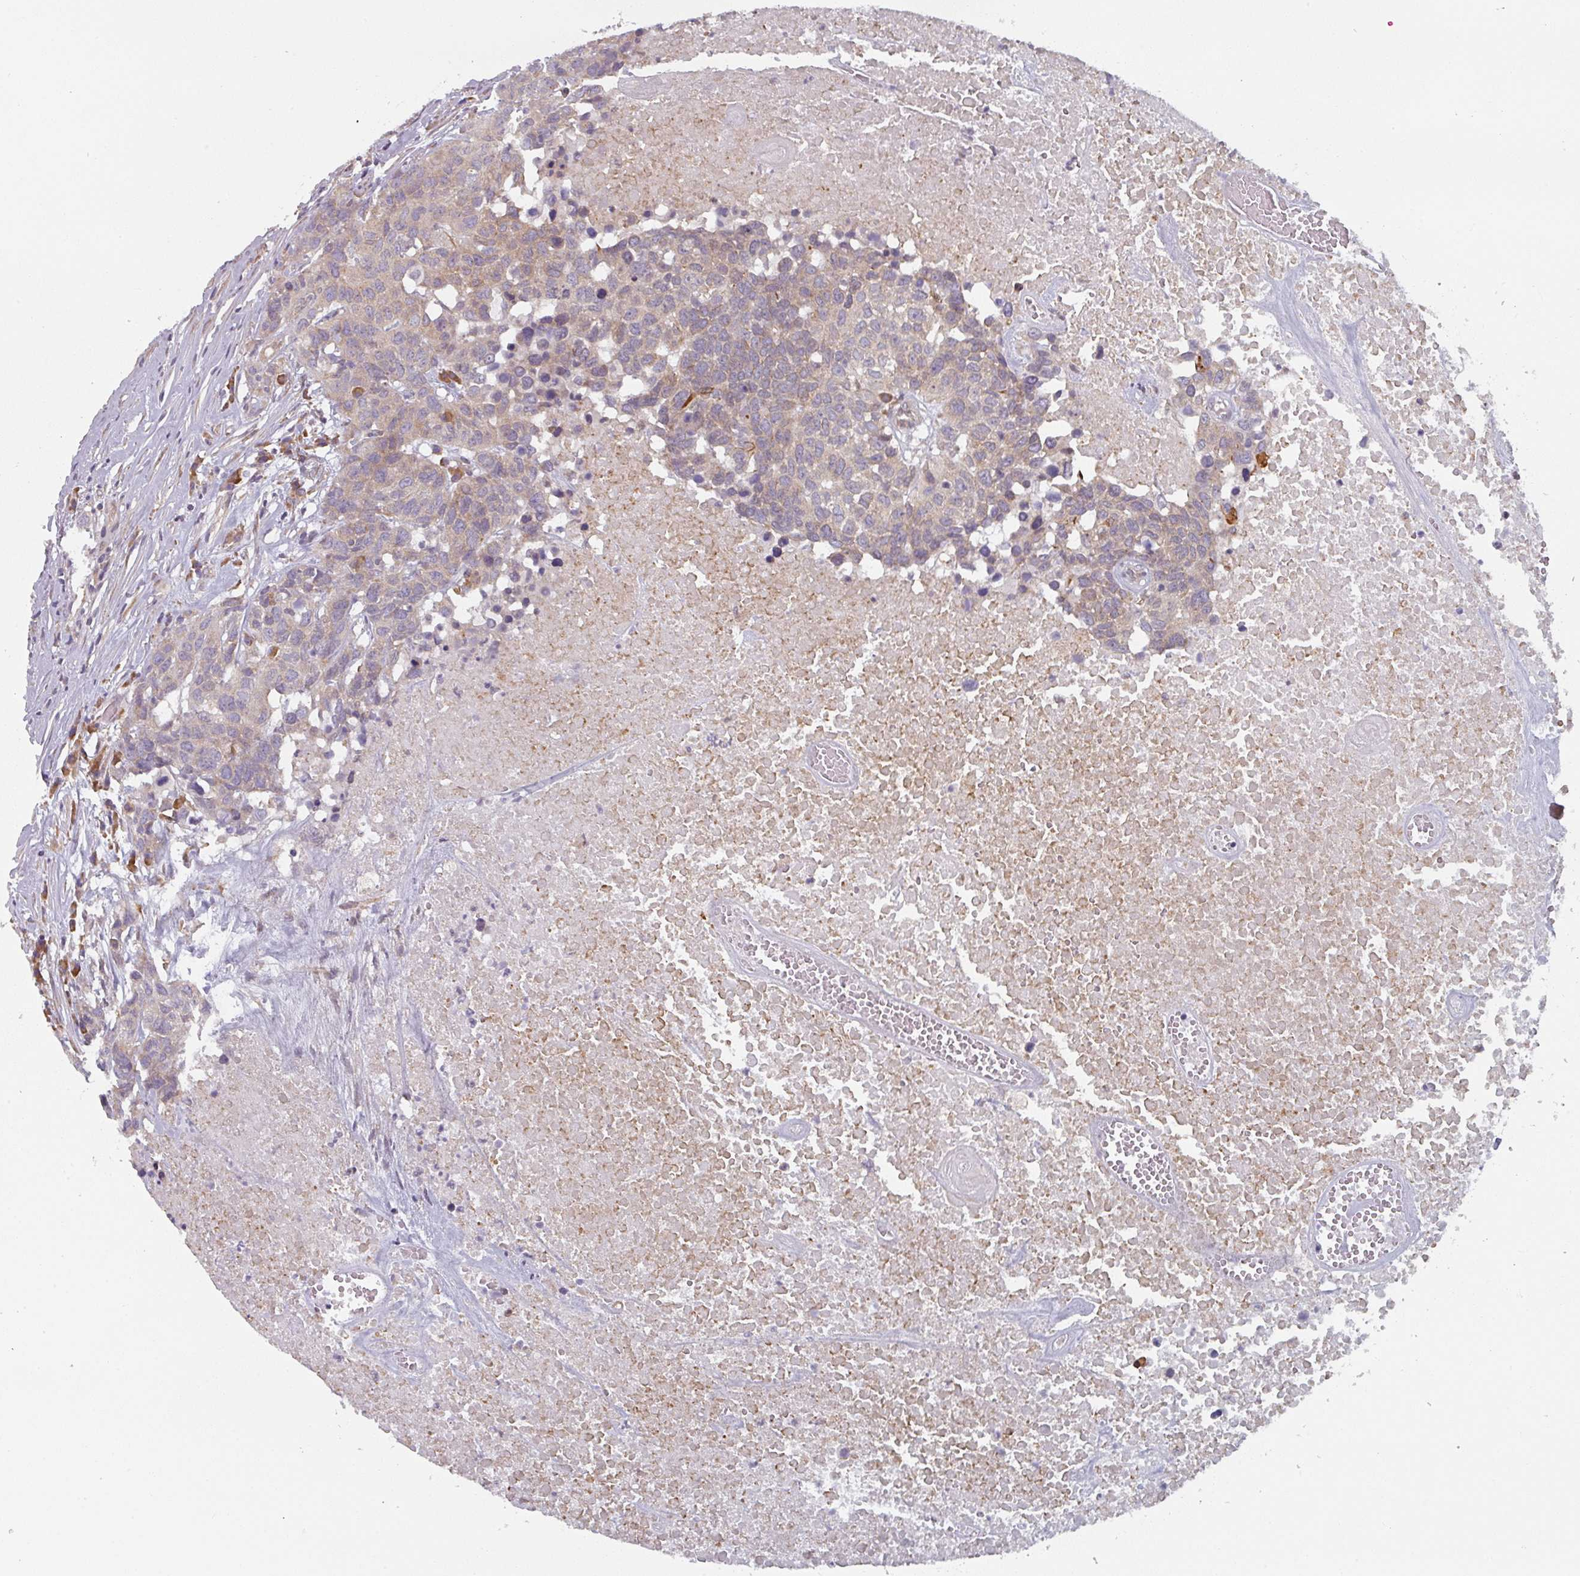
{"staining": {"intensity": "weak", "quantity": "<25%", "location": "cytoplasmic/membranous"}, "tissue": "head and neck cancer", "cell_type": "Tumor cells", "image_type": "cancer", "snomed": [{"axis": "morphology", "description": "Squamous cell carcinoma, NOS"}, {"axis": "topography", "description": "Head-Neck"}], "caption": "Protein analysis of head and neck cancer exhibits no significant expression in tumor cells. Nuclei are stained in blue.", "gene": "TAPT1", "patient": {"sex": "male", "age": 66}}